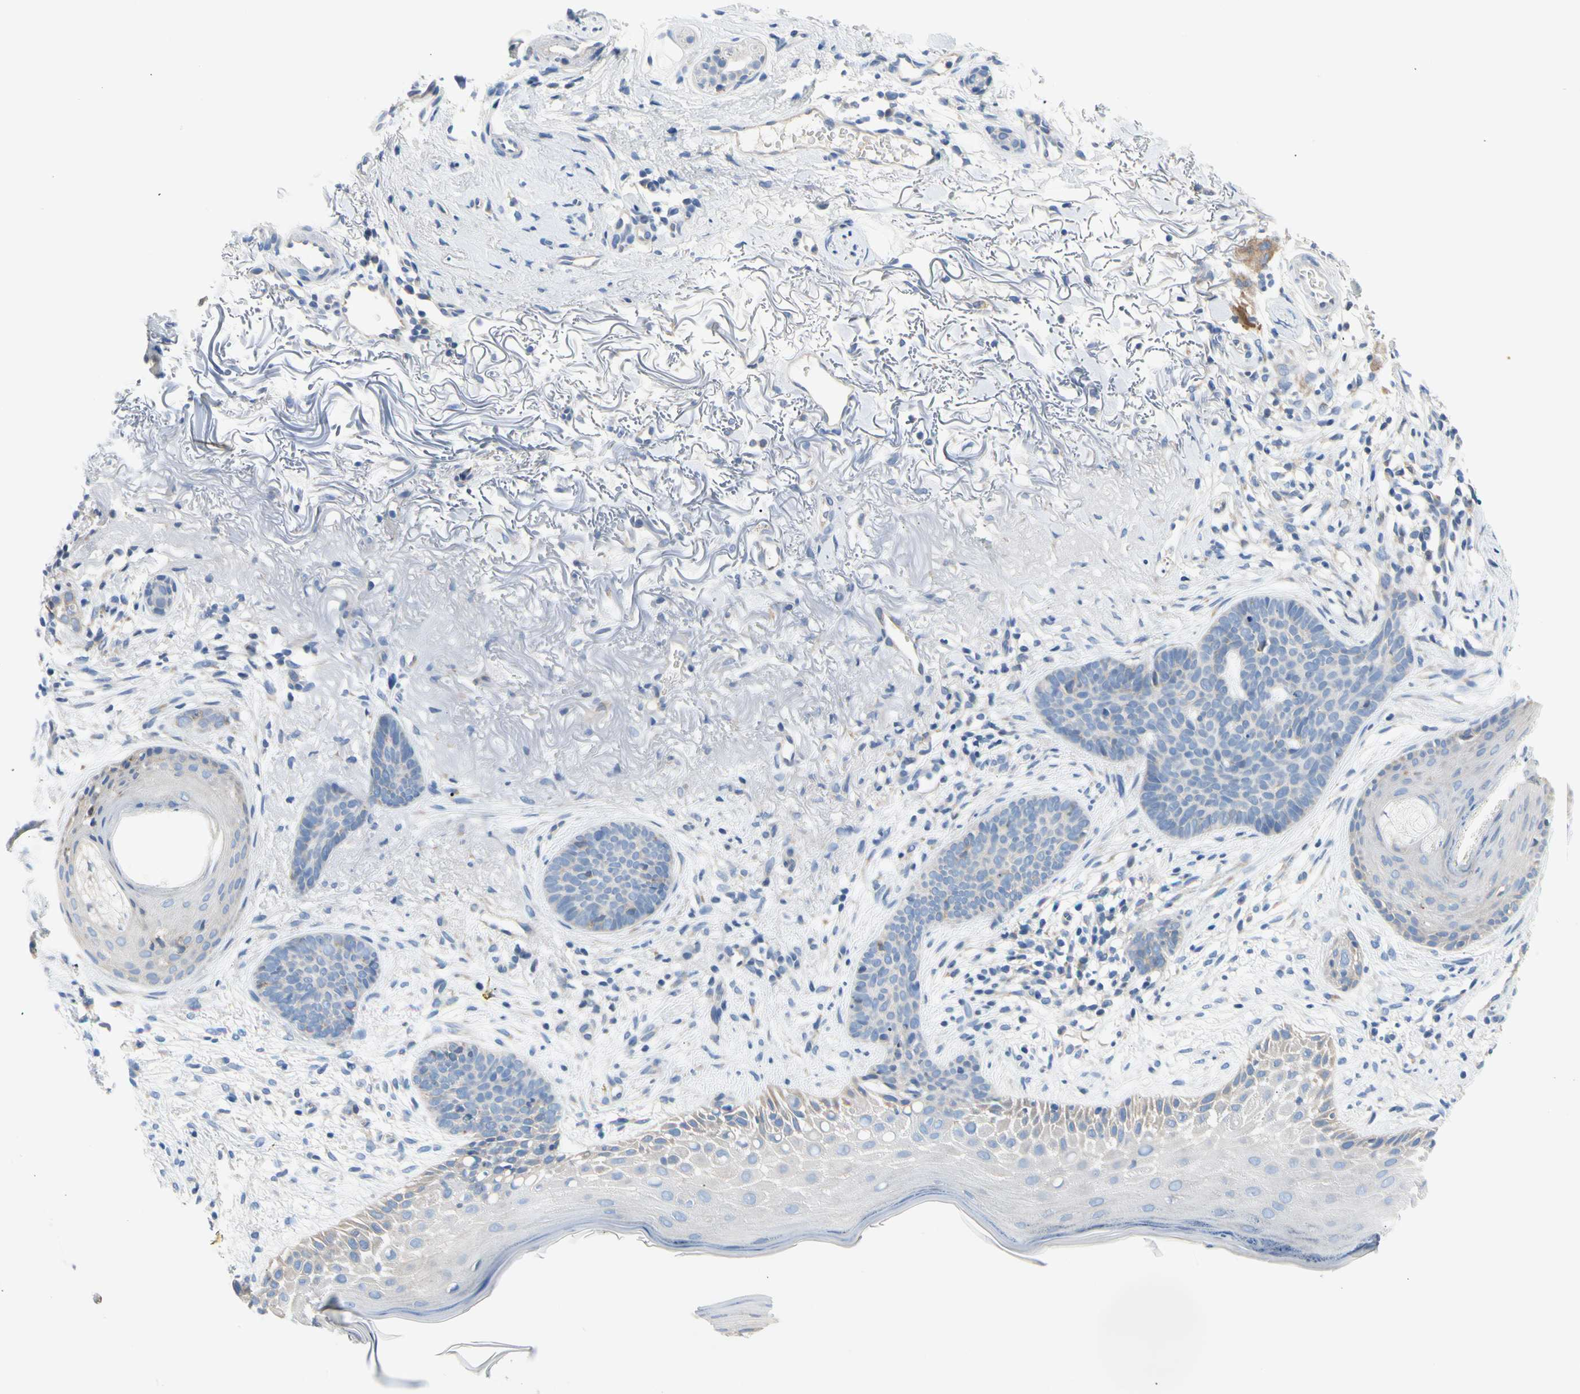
{"staining": {"intensity": "negative", "quantity": "none", "location": "none"}, "tissue": "skin cancer", "cell_type": "Tumor cells", "image_type": "cancer", "snomed": [{"axis": "morphology", "description": "Normal tissue, NOS"}, {"axis": "morphology", "description": "Basal cell carcinoma"}, {"axis": "topography", "description": "Skin"}], "caption": "Immunohistochemistry of human skin basal cell carcinoma exhibits no expression in tumor cells.", "gene": "STXBP1", "patient": {"sex": "female", "age": 70}}